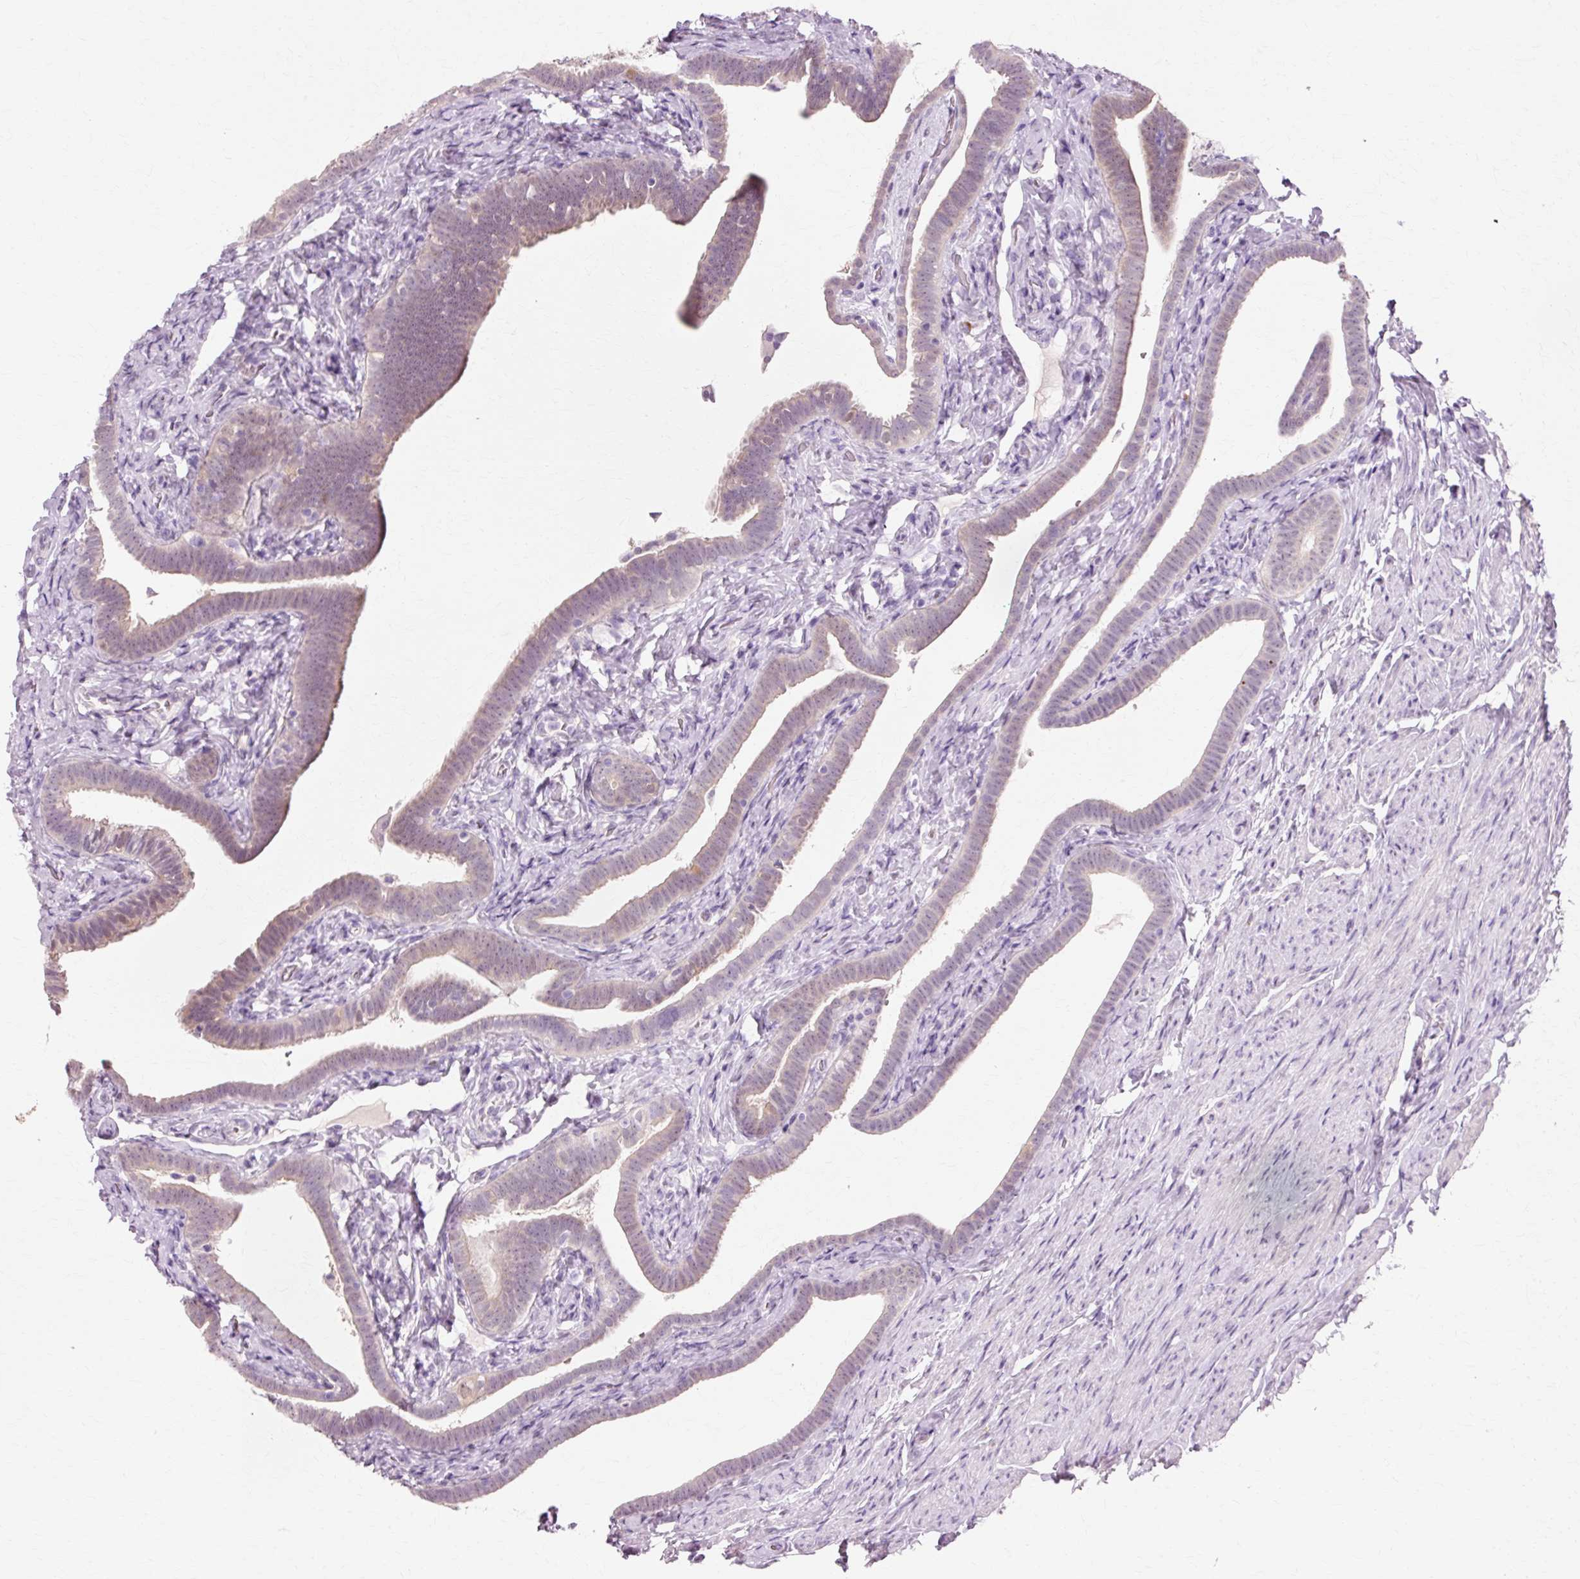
{"staining": {"intensity": "weak", "quantity": "<25%", "location": "cytoplasmic/membranous"}, "tissue": "fallopian tube", "cell_type": "Glandular cells", "image_type": "normal", "snomed": [{"axis": "morphology", "description": "Normal tissue, NOS"}, {"axis": "topography", "description": "Fallopian tube"}], "caption": "The histopathology image exhibits no staining of glandular cells in benign fallopian tube.", "gene": "VN1R2", "patient": {"sex": "female", "age": 69}}